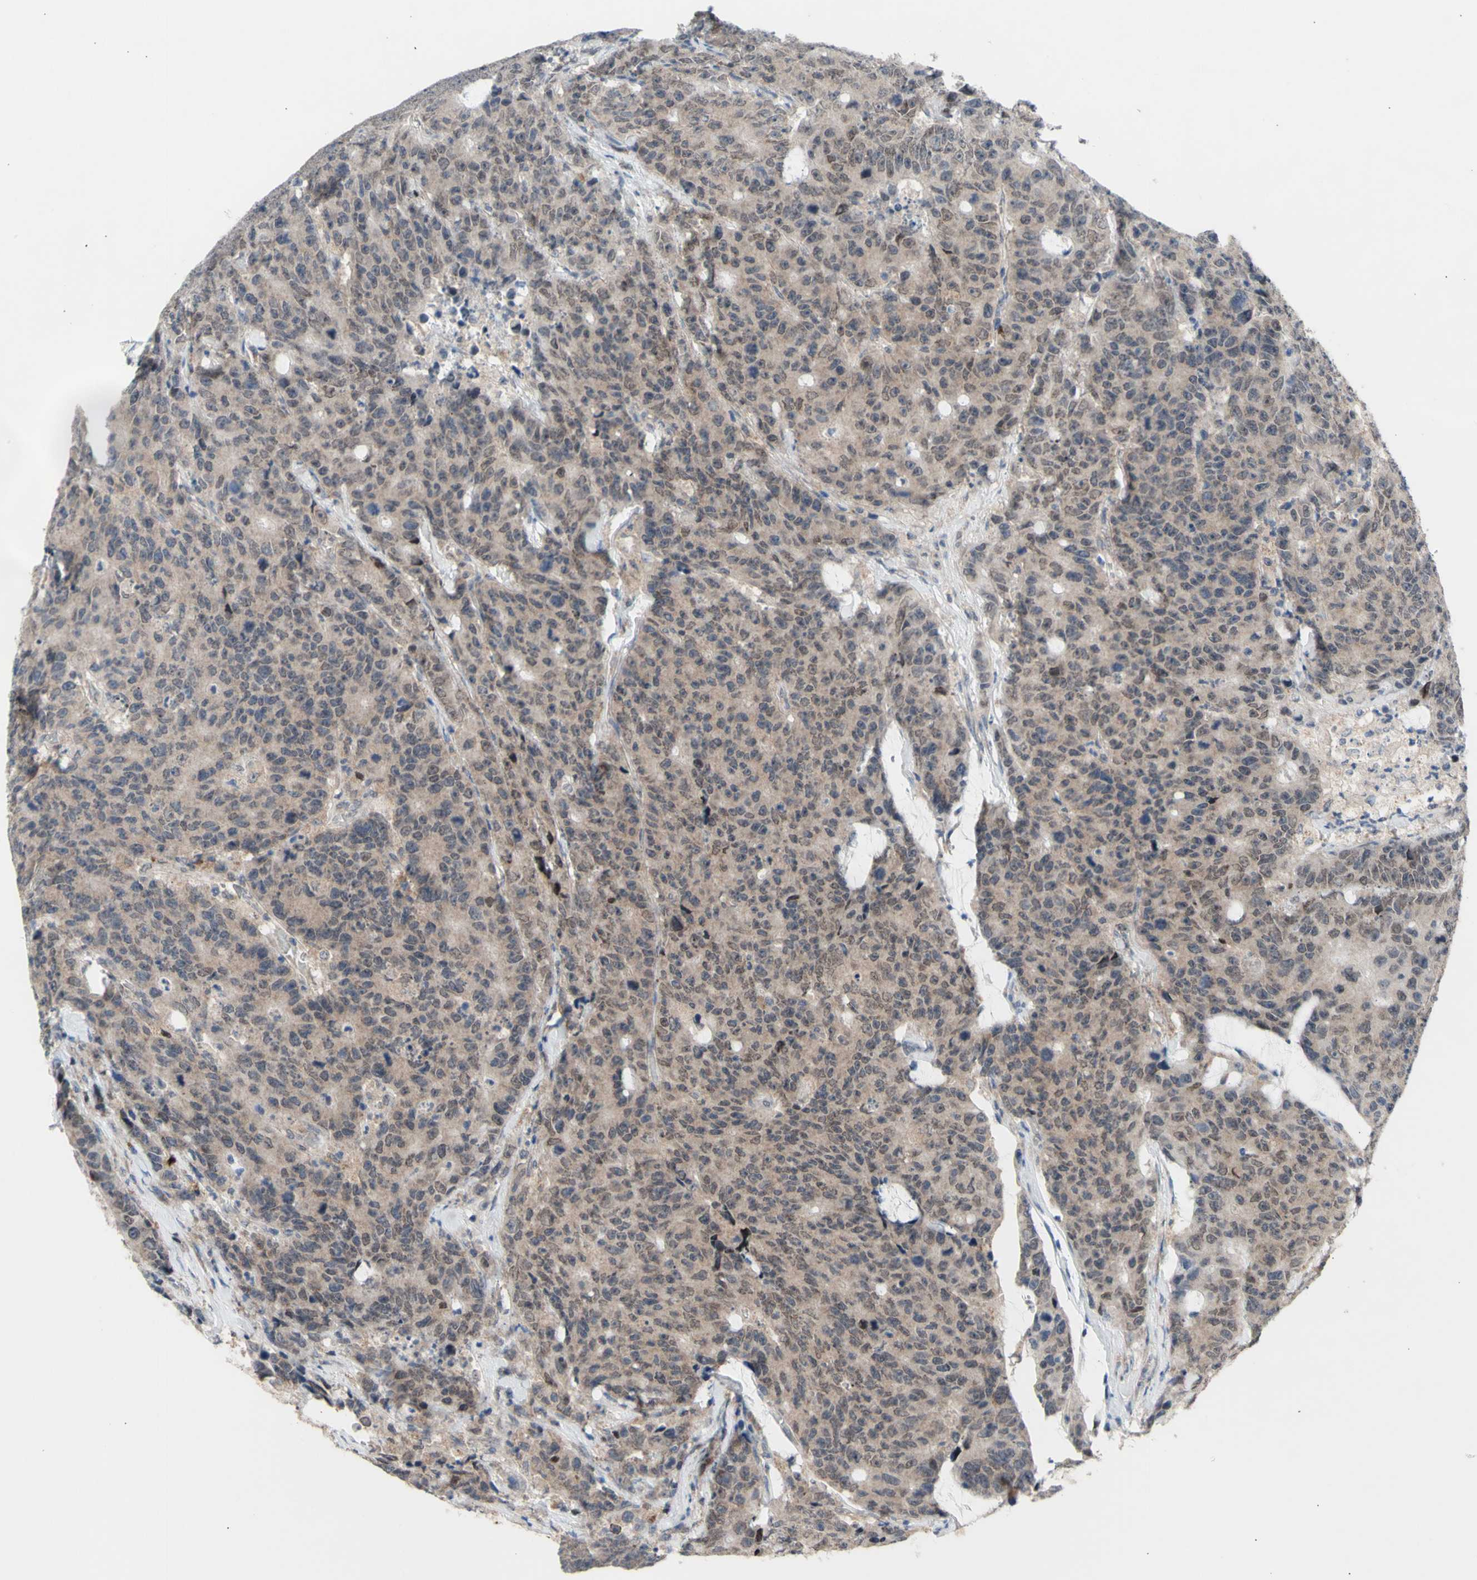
{"staining": {"intensity": "weak", "quantity": ">75%", "location": "cytoplasmic/membranous"}, "tissue": "colorectal cancer", "cell_type": "Tumor cells", "image_type": "cancer", "snomed": [{"axis": "morphology", "description": "Adenocarcinoma, NOS"}, {"axis": "topography", "description": "Colon"}], "caption": "Adenocarcinoma (colorectal) stained with DAB IHC shows low levels of weak cytoplasmic/membranous staining in about >75% of tumor cells.", "gene": "NLRP1", "patient": {"sex": "female", "age": 86}}